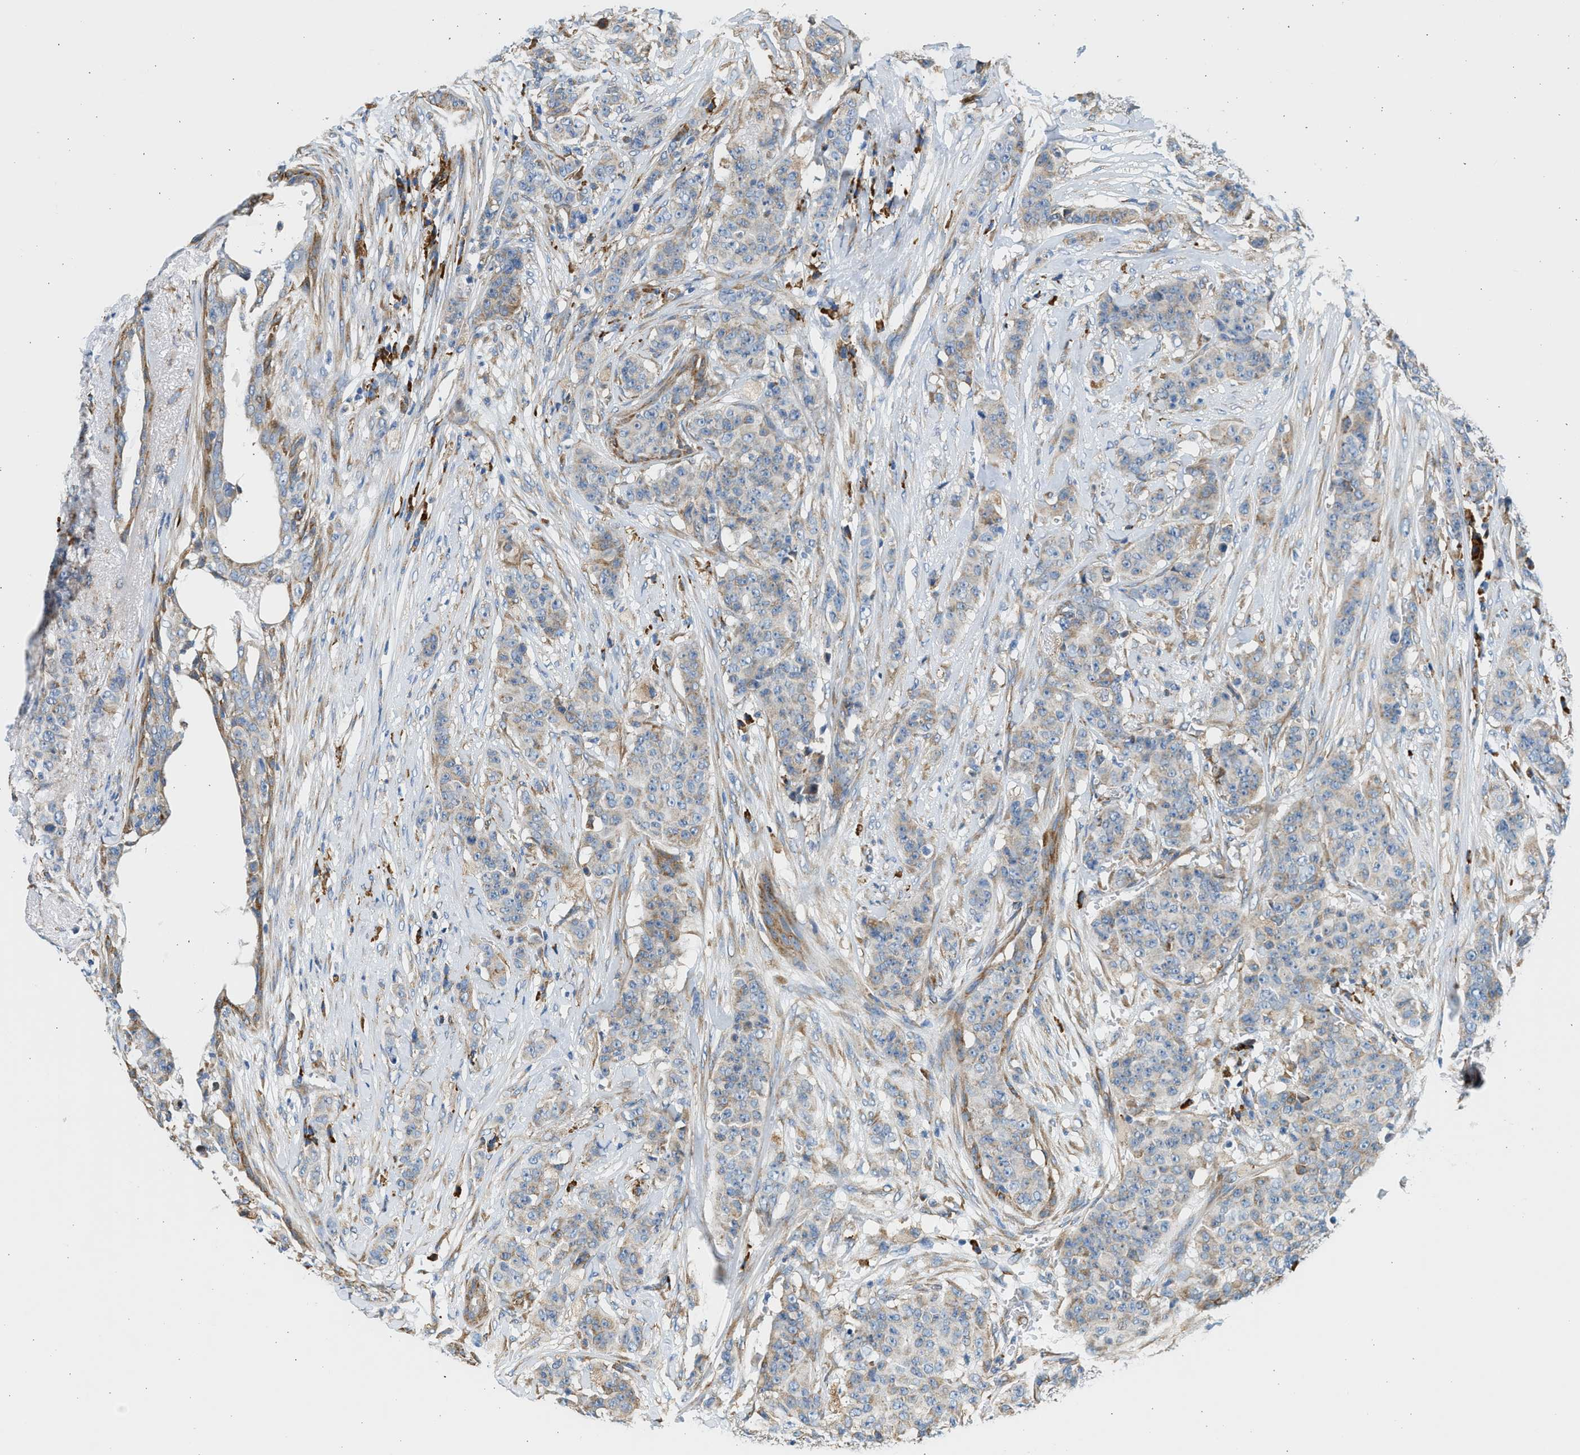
{"staining": {"intensity": "weak", "quantity": "<25%", "location": "cytoplasmic/membranous"}, "tissue": "breast cancer", "cell_type": "Tumor cells", "image_type": "cancer", "snomed": [{"axis": "morphology", "description": "Normal tissue, NOS"}, {"axis": "morphology", "description": "Duct carcinoma"}, {"axis": "topography", "description": "Breast"}], "caption": "The micrograph reveals no staining of tumor cells in breast cancer.", "gene": "CNTN6", "patient": {"sex": "female", "age": 40}}